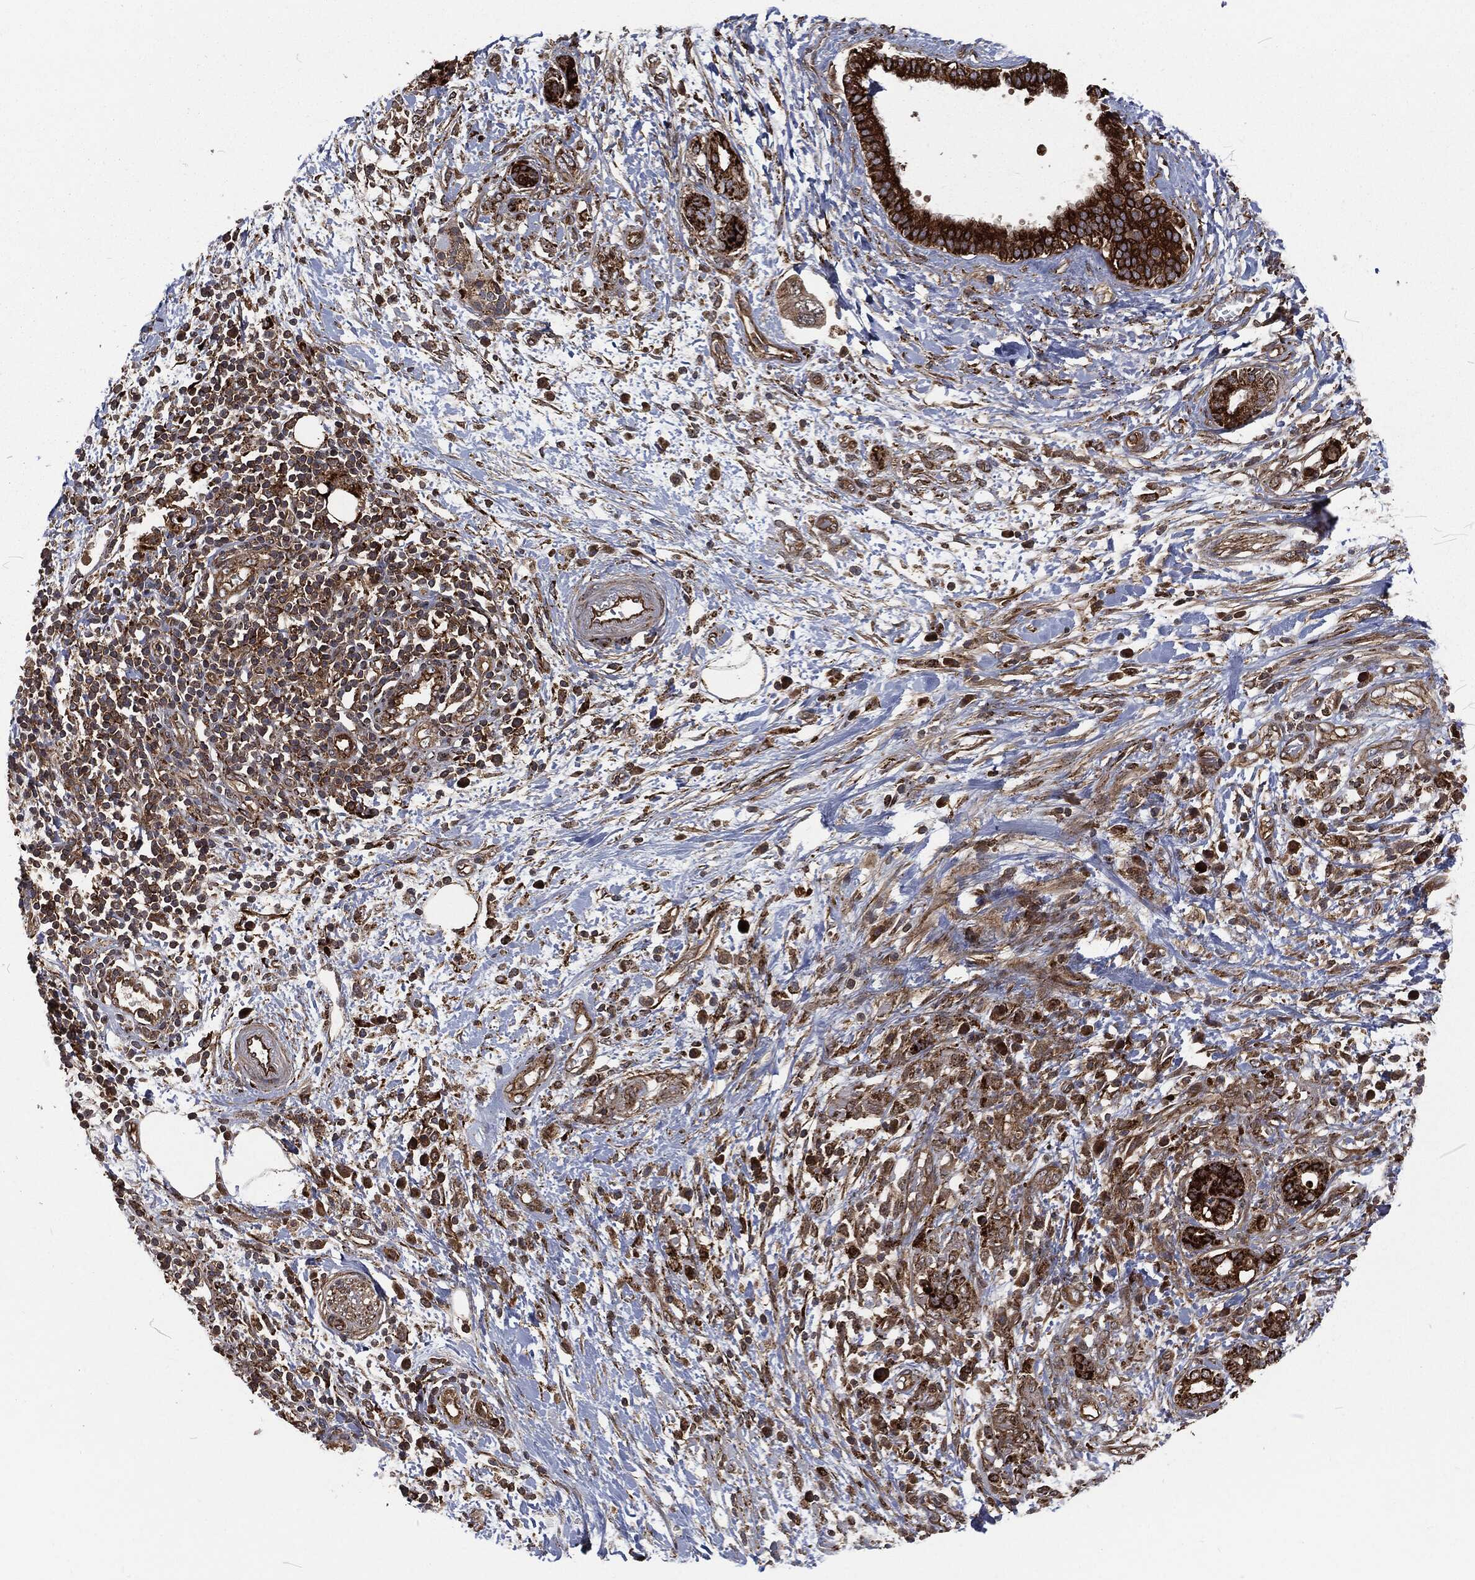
{"staining": {"intensity": "strong", "quantity": ">75%", "location": "cytoplasmic/membranous"}, "tissue": "pancreatic cancer", "cell_type": "Tumor cells", "image_type": "cancer", "snomed": [{"axis": "morphology", "description": "Adenocarcinoma, NOS"}, {"axis": "topography", "description": "Pancreas"}], "caption": "Protein expression analysis of human pancreatic cancer reveals strong cytoplasmic/membranous staining in about >75% of tumor cells.", "gene": "RFTN1", "patient": {"sex": "female", "age": 73}}